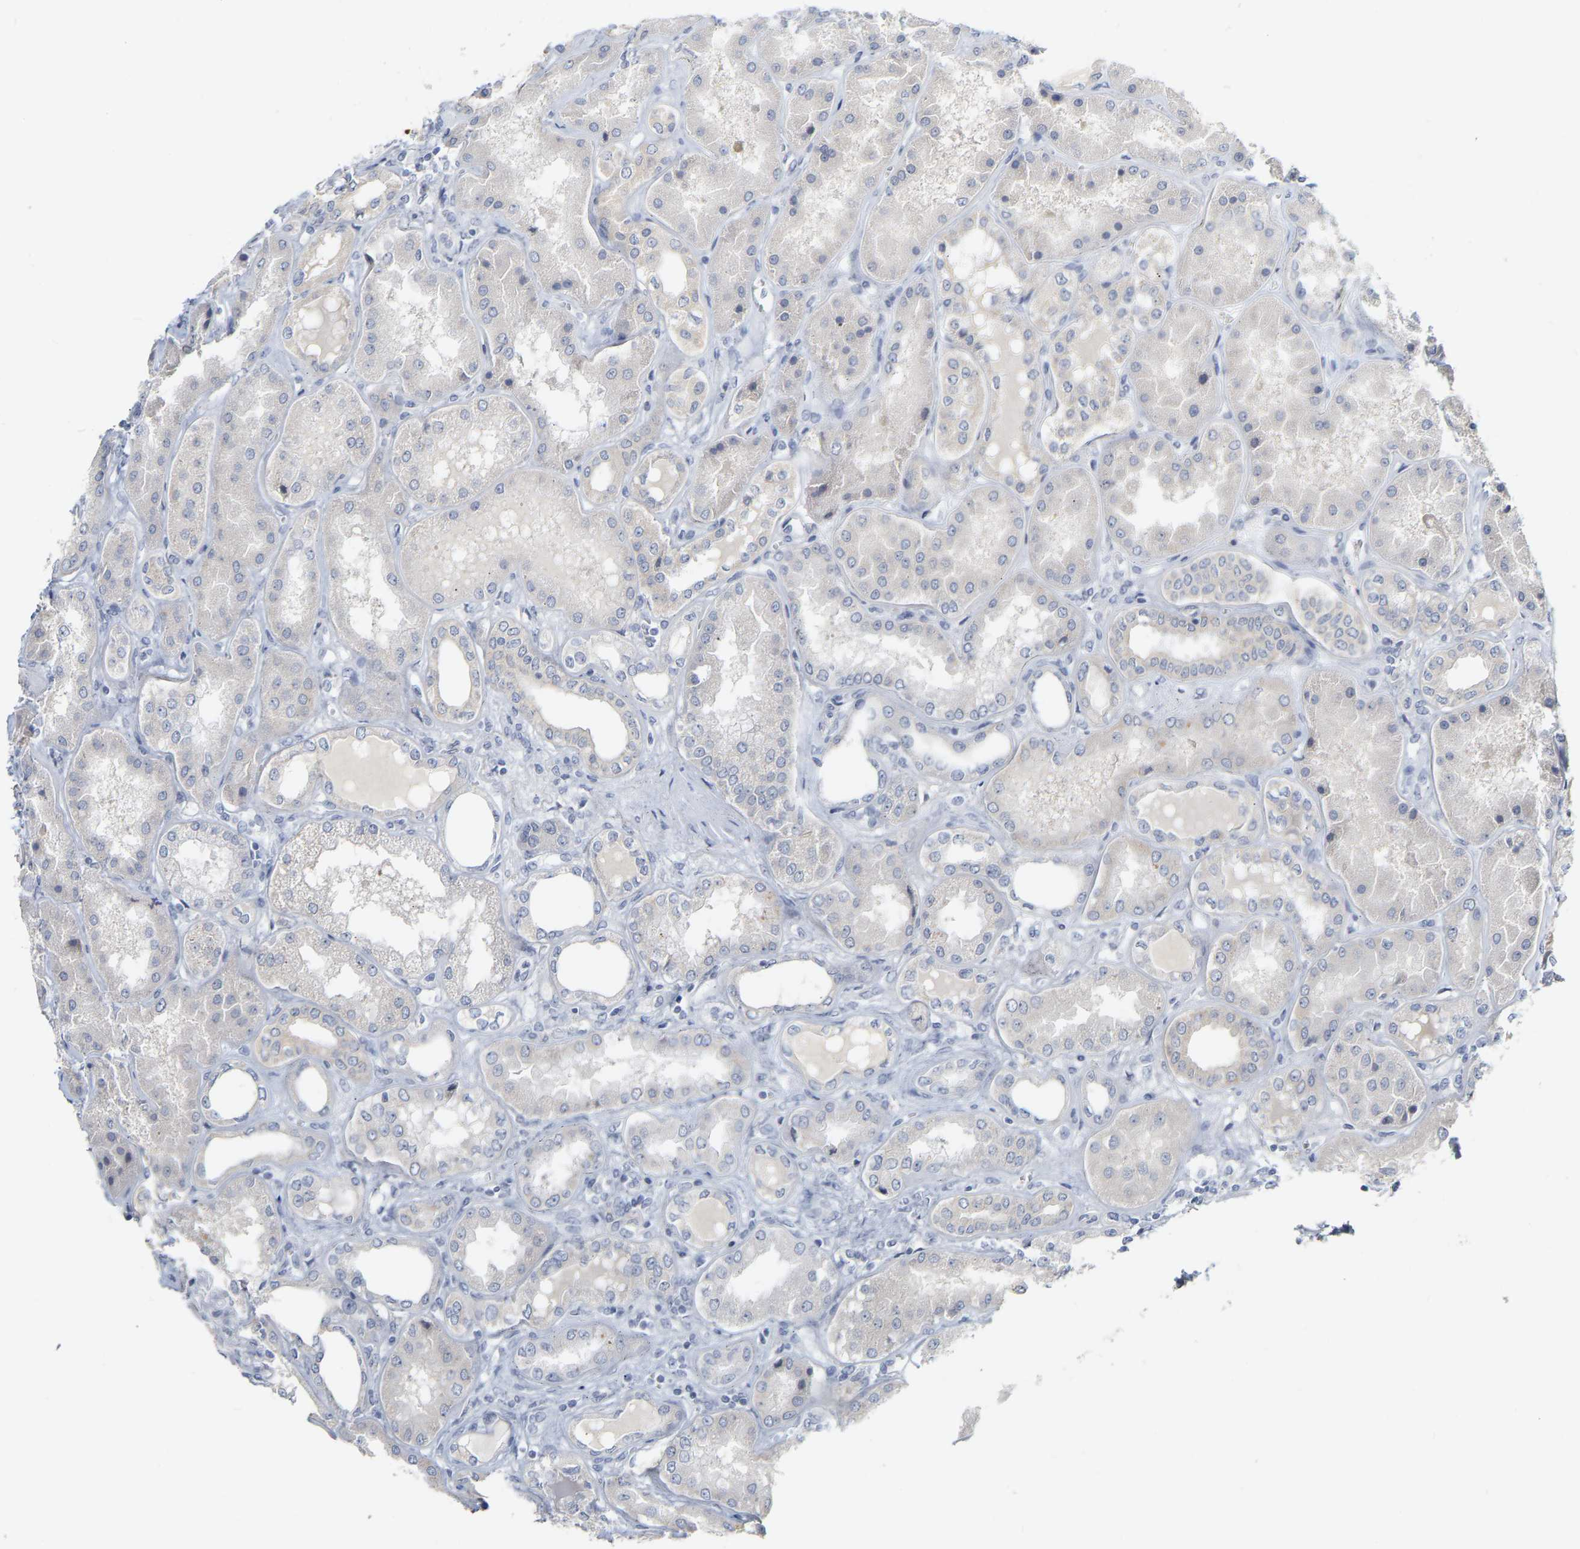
{"staining": {"intensity": "negative", "quantity": "none", "location": "none"}, "tissue": "kidney", "cell_type": "Cells in glomeruli", "image_type": "normal", "snomed": [{"axis": "morphology", "description": "Normal tissue, NOS"}, {"axis": "topography", "description": "Kidney"}], "caption": "This photomicrograph is of benign kidney stained with IHC to label a protein in brown with the nuclei are counter-stained blue. There is no expression in cells in glomeruli.", "gene": "KRT76", "patient": {"sex": "female", "age": 56}}